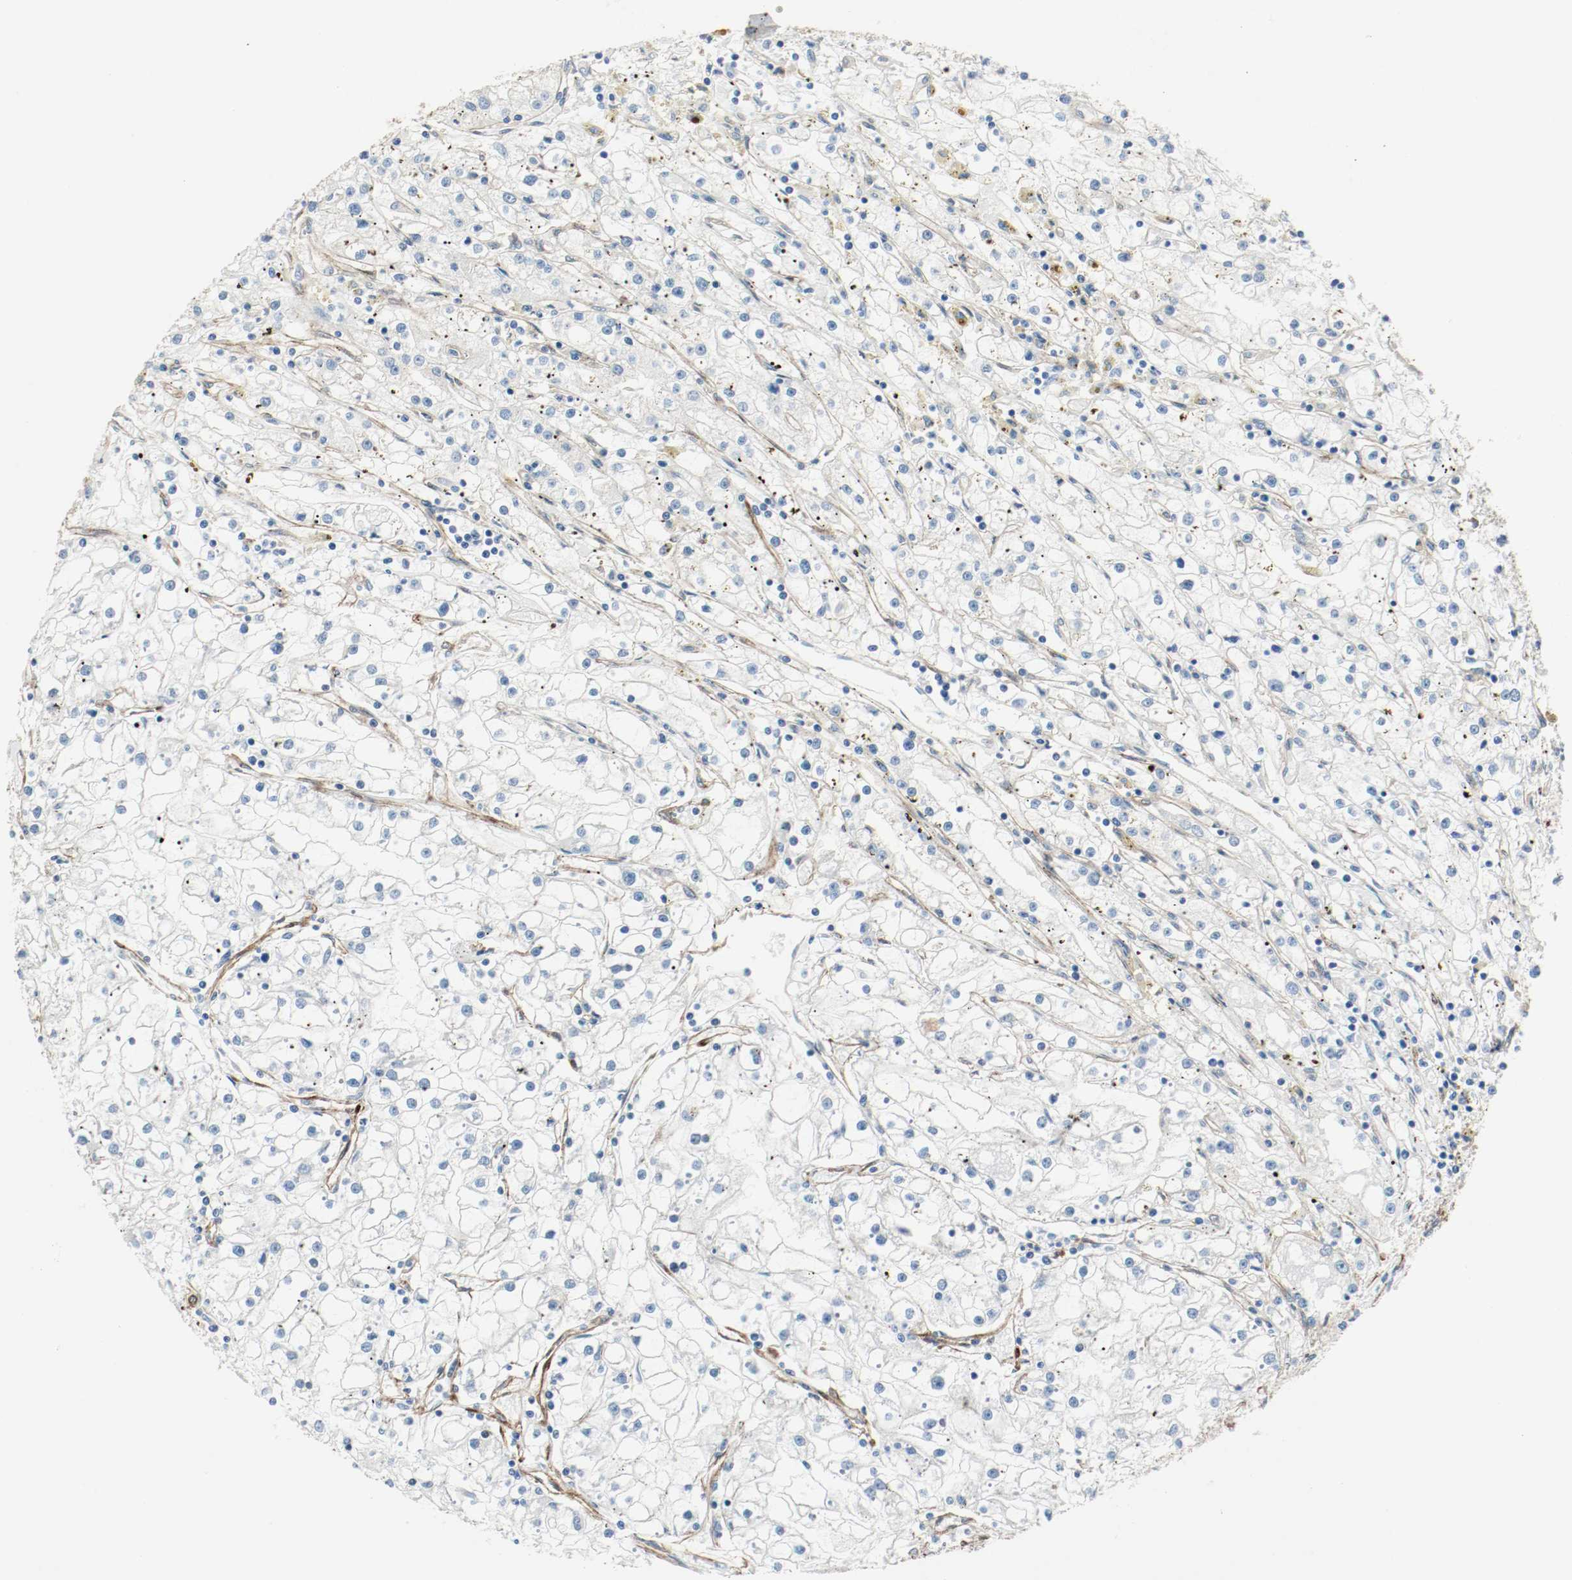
{"staining": {"intensity": "negative", "quantity": "none", "location": "none"}, "tissue": "renal cancer", "cell_type": "Tumor cells", "image_type": "cancer", "snomed": [{"axis": "morphology", "description": "Adenocarcinoma, NOS"}, {"axis": "topography", "description": "Kidney"}], "caption": "A micrograph of human renal adenocarcinoma is negative for staining in tumor cells. Nuclei are stained in blue.", "gene": "LAMB1", "patient": {"sex": "male", "age": 56}}